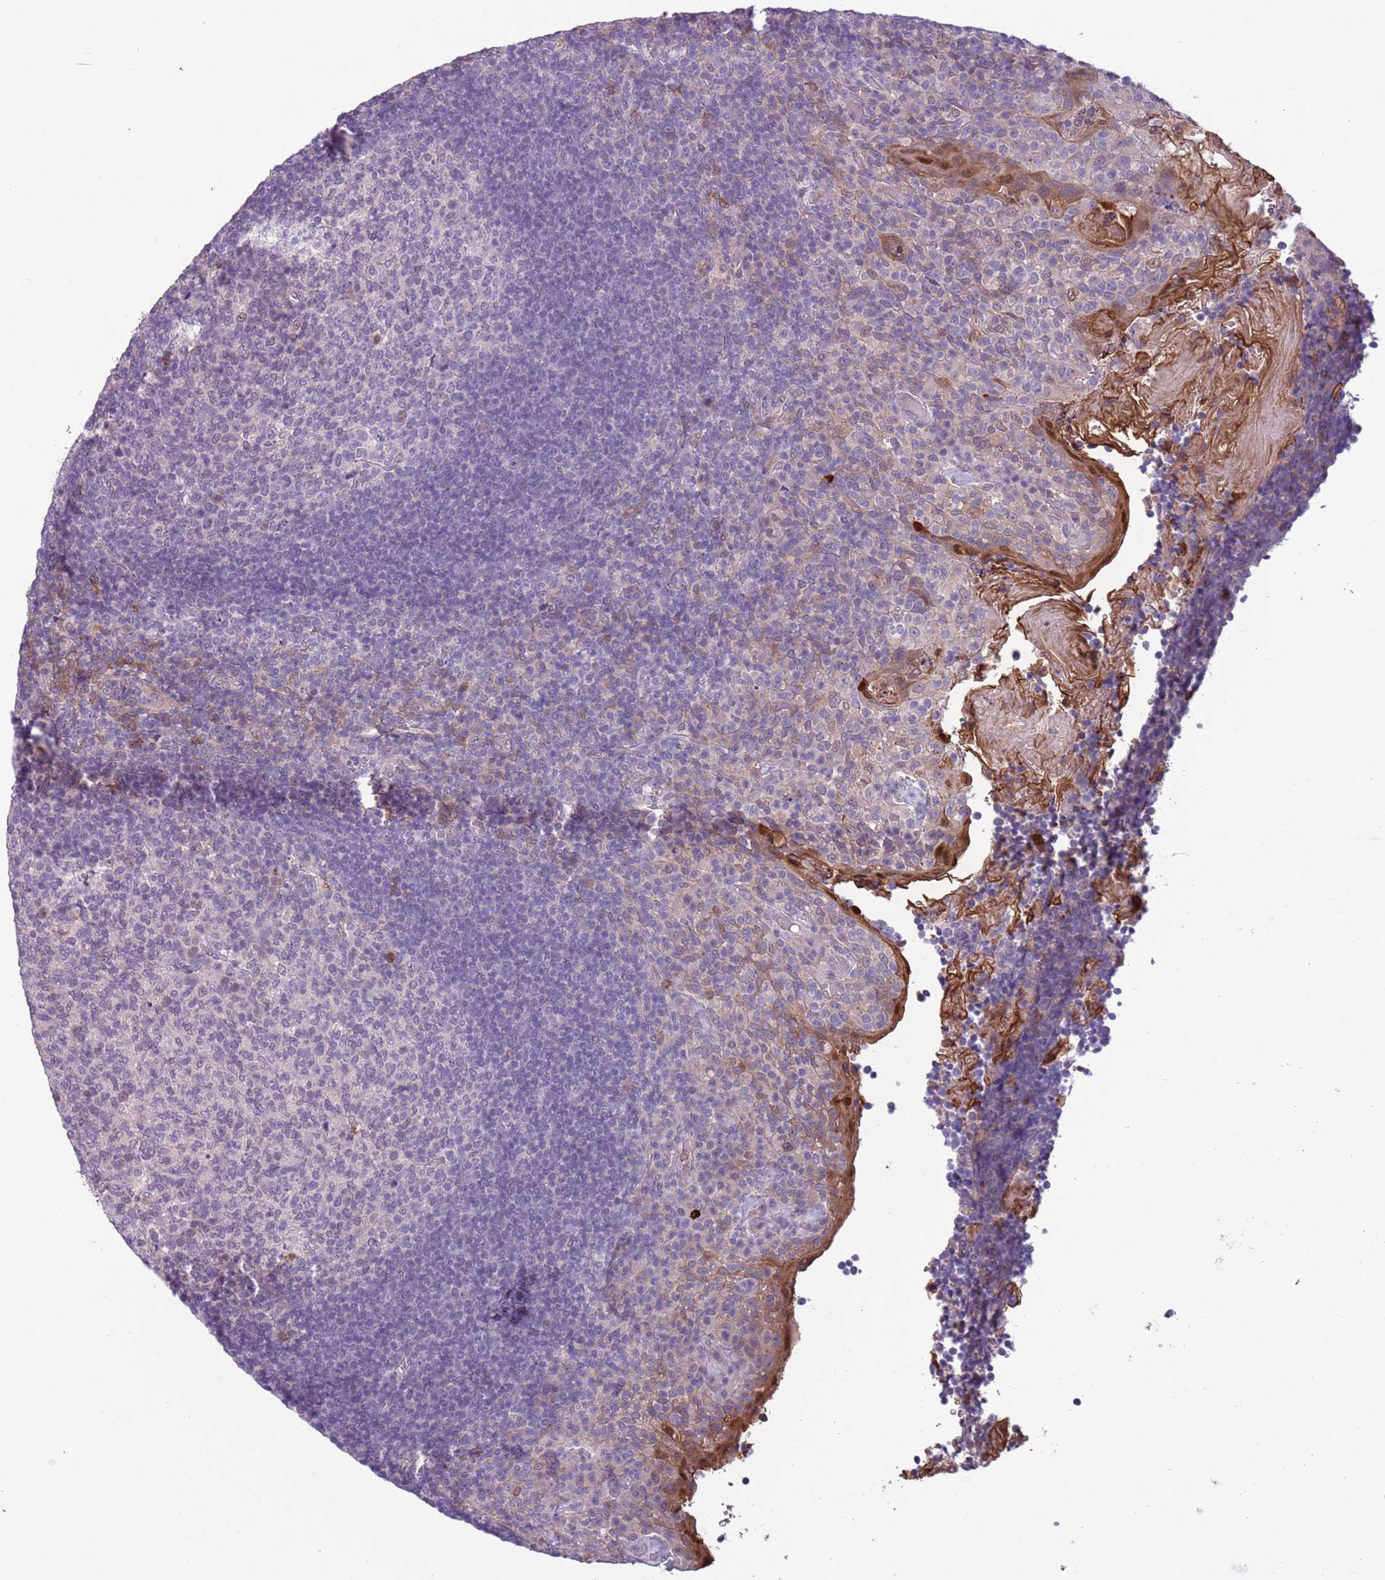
{"staining": {"intensity": "negative", "quantity": "none", "location": "none"}, "tissue": "tonsil", "cell_type": "Germinal center cells", "image_type": "normal", "snomed": [{"axis": "morphology", "description": "Normal tissue, NOS"}, {"axis": "topography", "description": "Tonsil"}], "caption": "This histopathology image is of benign tonsil stained with IHC to label a protein in brown with the nuclei are counter-stained blue. There is no staining in germinal center cells.", "gene": "JAML", "patient": {"sex": "female", "age": 10}}